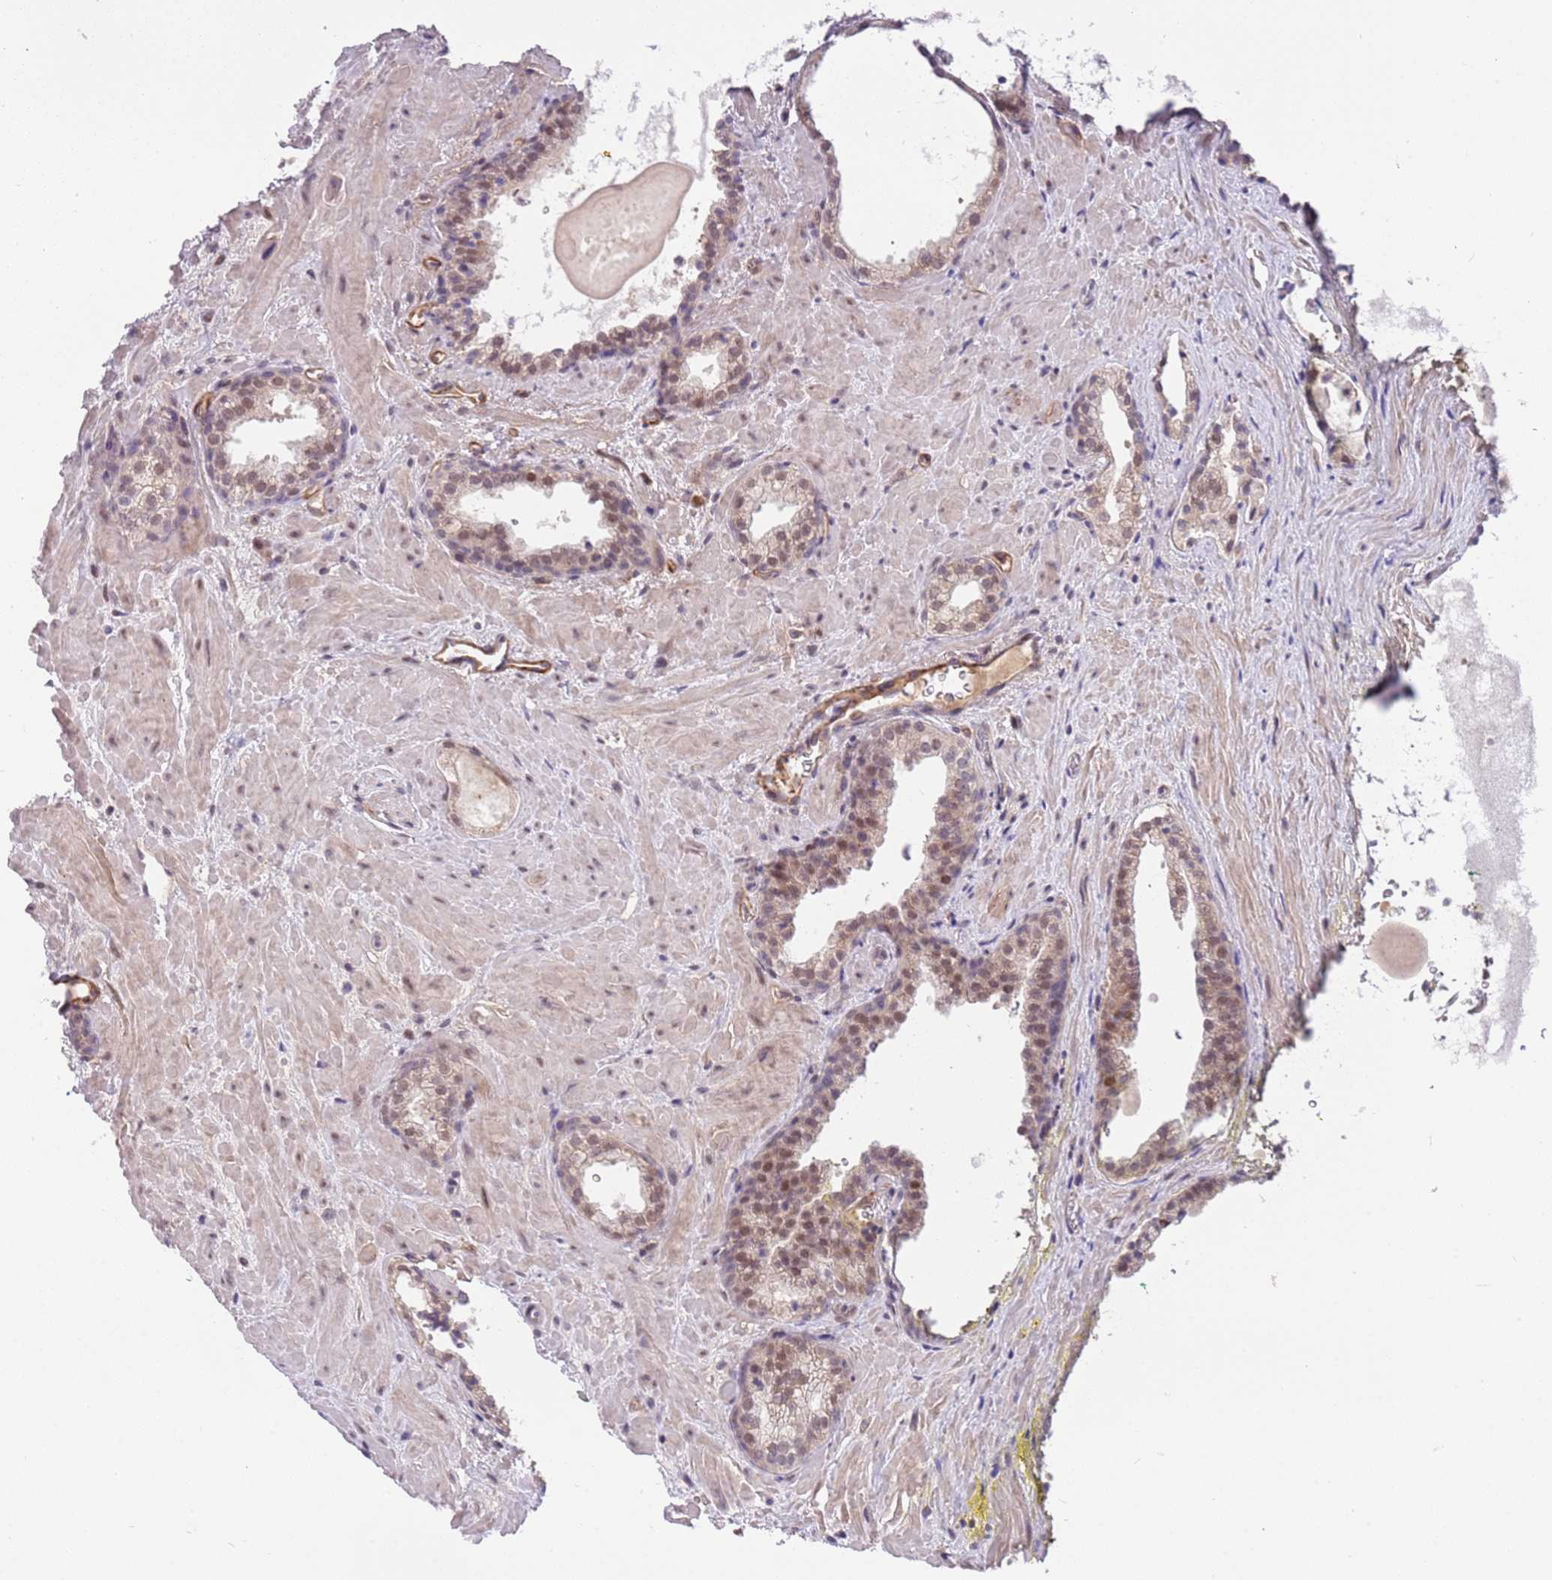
{"staining": {"intensity": "moderate", "quantity": ">75%", "location": "nuclear"}, "tissue": "prostate cancer", "cell_type": "Tumor cells", "image_type": "cancer", "snomed": [{"axis": "morphology", "description": "Adenocarcinoma, High grade"}, {"axis": "topography", "description": "Prostate"}], "caption": "Immunohistochemistry (DAB) staining of prostate cancer exhibits moderate nuclear protein expression in approximately >75% of tumor cells. The staining was performed using DAB (3,3'-diaminobenzidine) to visualize the protein expression in brown, while the nuclei were stained in blue with hematoxylin (Magnification: 20x).", "gene": "MAGEF1", "patient": {"sex": "male", "age": 66}}